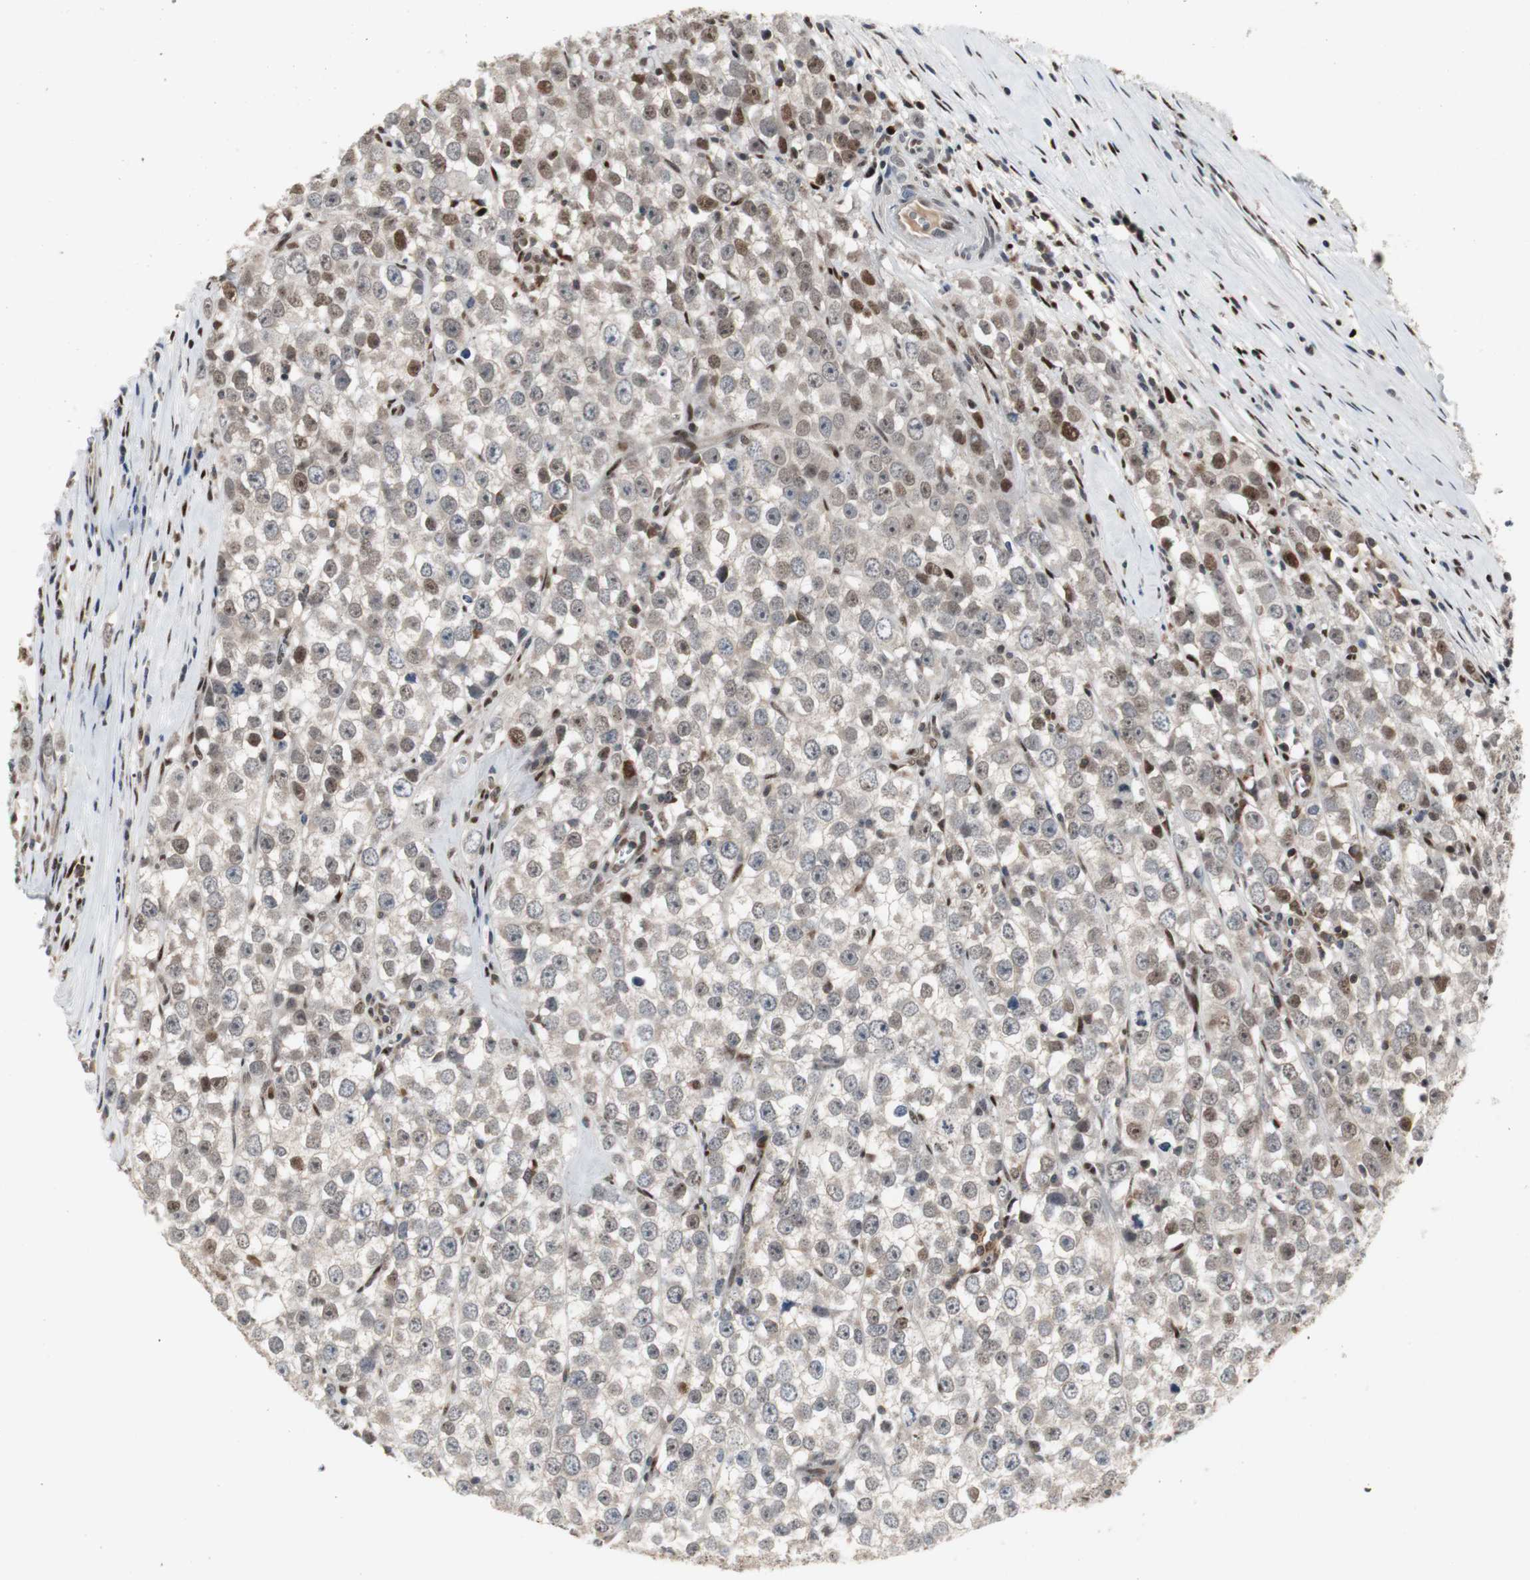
{"staining": {"intensity": "moderate", "quantity": "<25%", "location": "nuclear"}, "tissue": "testis cancer", "cell_type": "Tumor cells", "image_type": "cancer", "snomed": [{"axis": "morphology", "description": "Seminoma, NOS"}, {"axis": "morphology", "description": "Carcinoma, Embryonal, NOS"}, {"axis": "topography", "description": "Testis"}], "caption": "Protein staining demonstrates moderate nuclear positivity in about <25% of tumor cells in testis embryonal carcinoma. The protein of interest is stained brown, and the nuclei are stained in blue (DAB IHC with brightfield microscopy, high magnification).", "gene": "GRK2", "patient": {"sex": "male", "age": 52}}